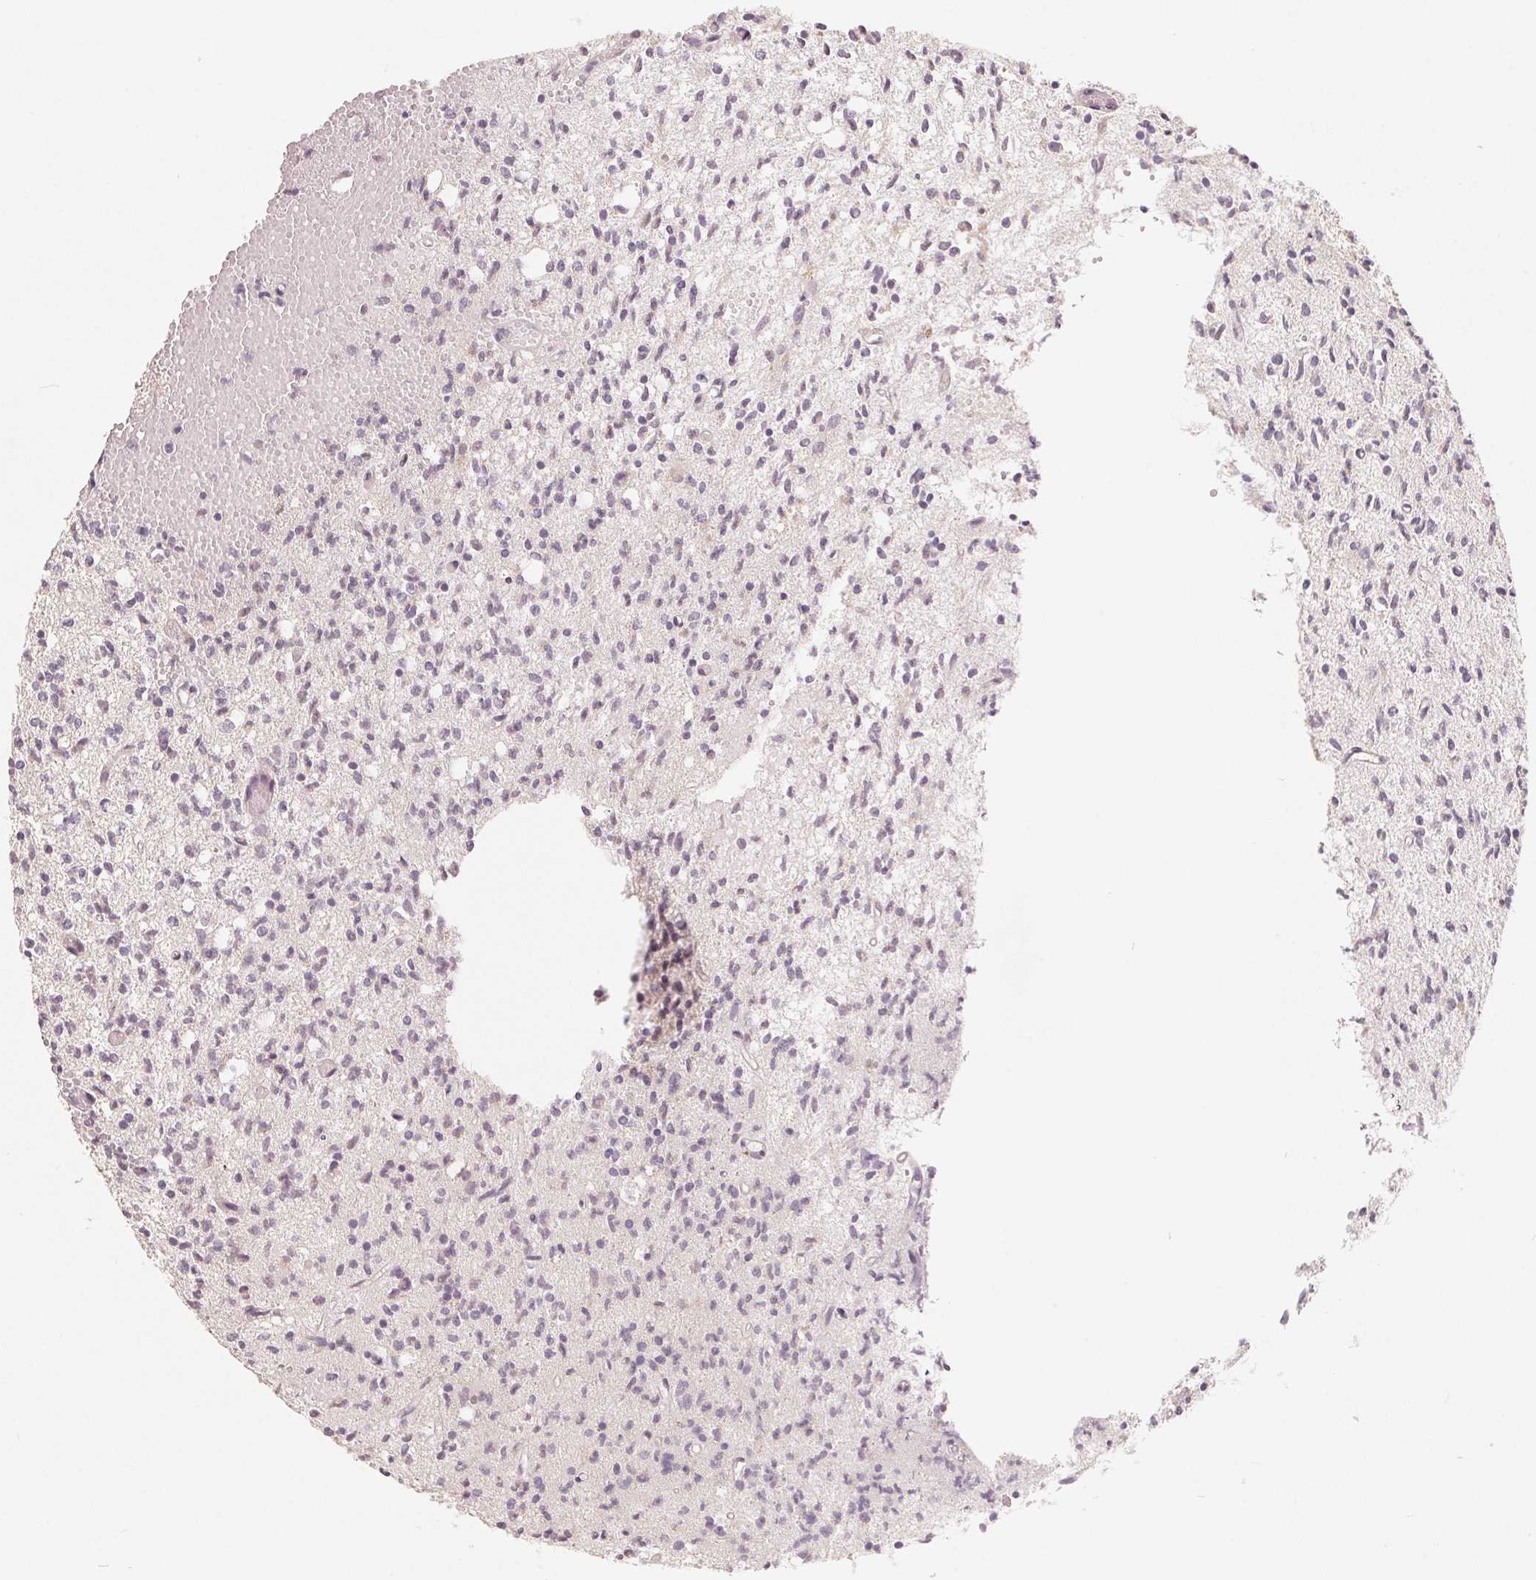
{"staining": {"intensity": "weak", "quantity": "<25%", "location": "cytoplasmic/membranous"}, "tissue": "glioma", "cell_type": "Tumor cells", "image_type": "cancer", "snomed": [{"axis": "morphology", "description": "Glioma, malignant, Low grade"}, {"axis": "topography", "description": "Brain"}], "caption": "An IHC micrograph of glioma is shown. There is no staining in tumor cells of glioma.", "gene": "TMSB15B", "patient": {"sex": "male", "age": 64}}